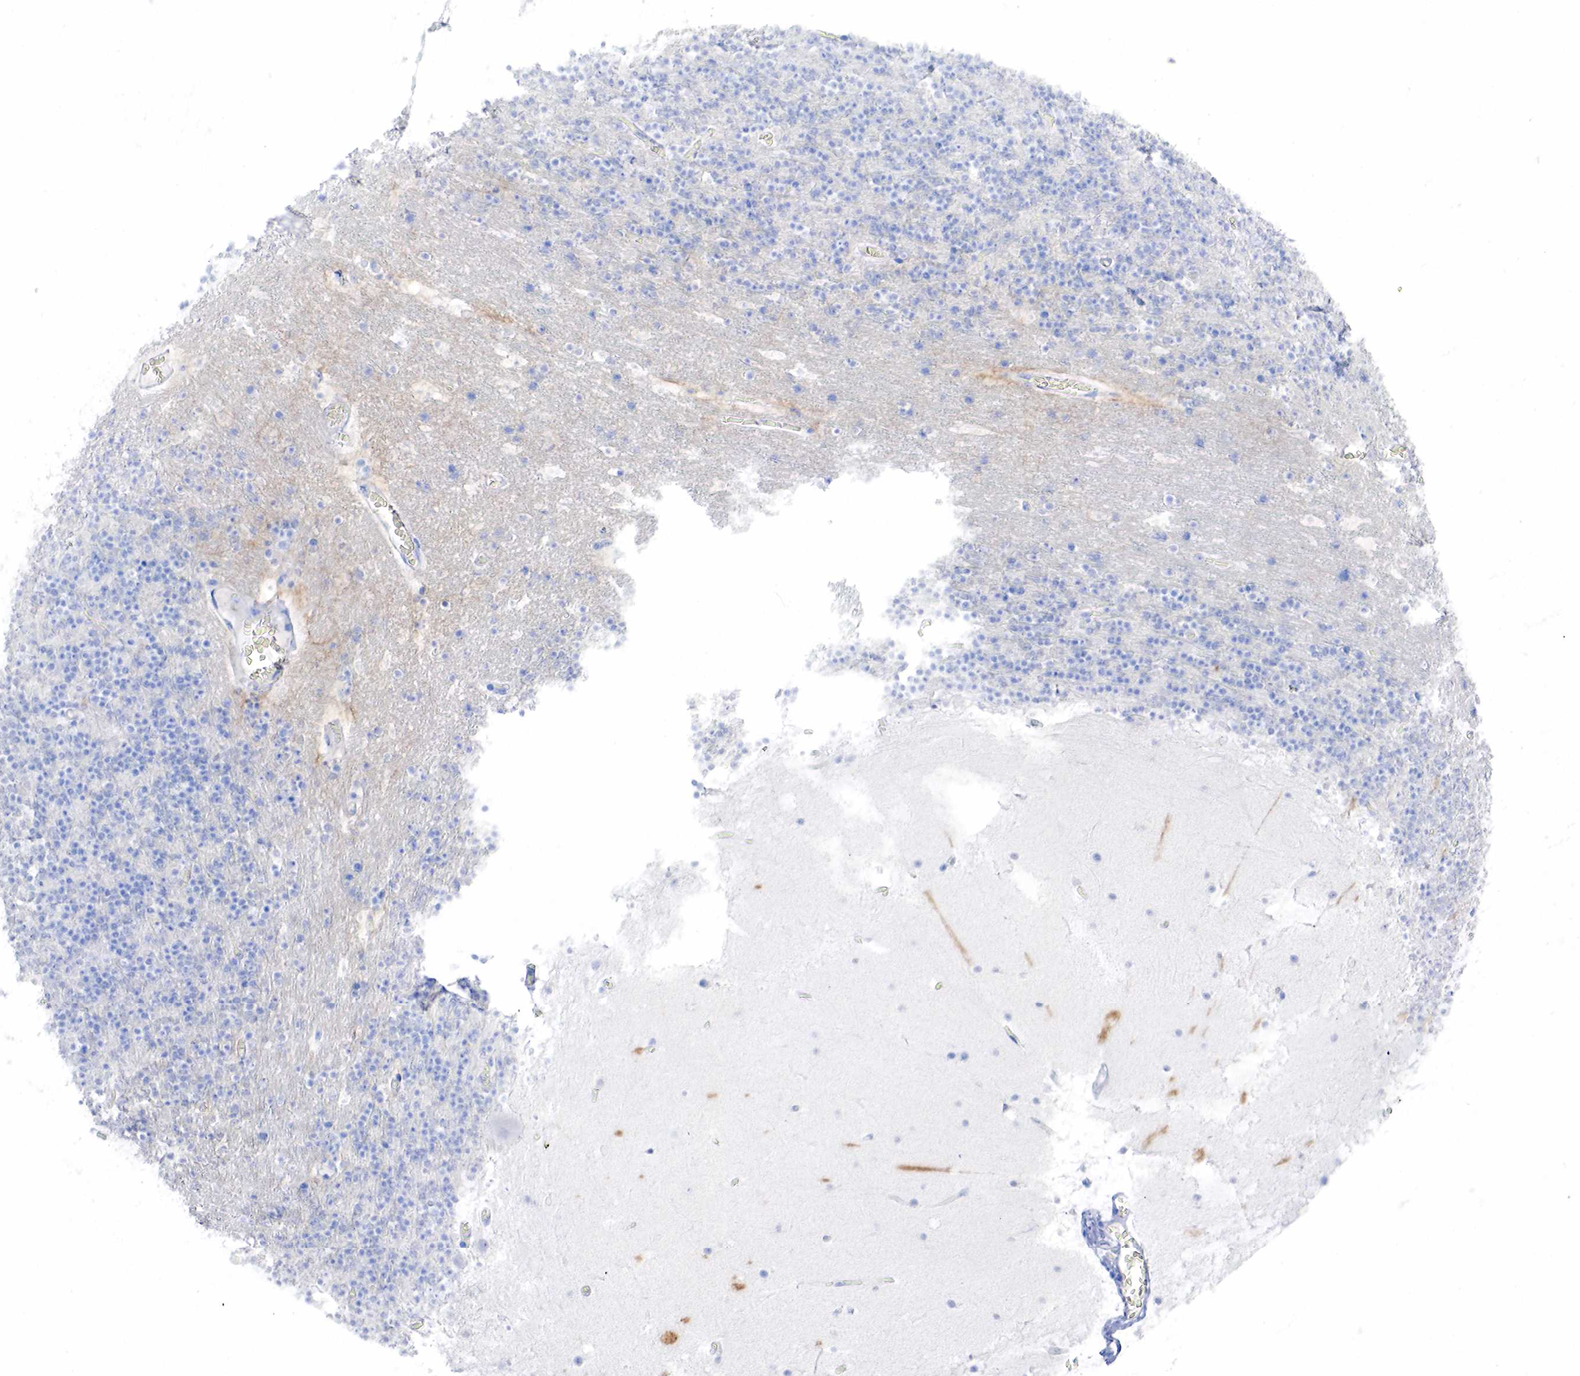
{"staining": {"intensity": "negative", "quantity": "none", "location": "none"}, "tissue": "cerebellum", "cell_type": "Cells in granular layer", "image_type": "normal", "snomed": [{"axis": "morphology", "description": "Normal tissue, NOS"}, {"axis": "topography", "description": "Cerebellum"}], "caption": "High power microscopy image of an immunohistochemistry histopathology image of unremarkable cerebellum, revealing no significant positivity in cells in granular layer. (IHC, brightfield microscopy, high magnification).", "gene": "KRT18", "patient": {"sex": "male", "age": 45}}